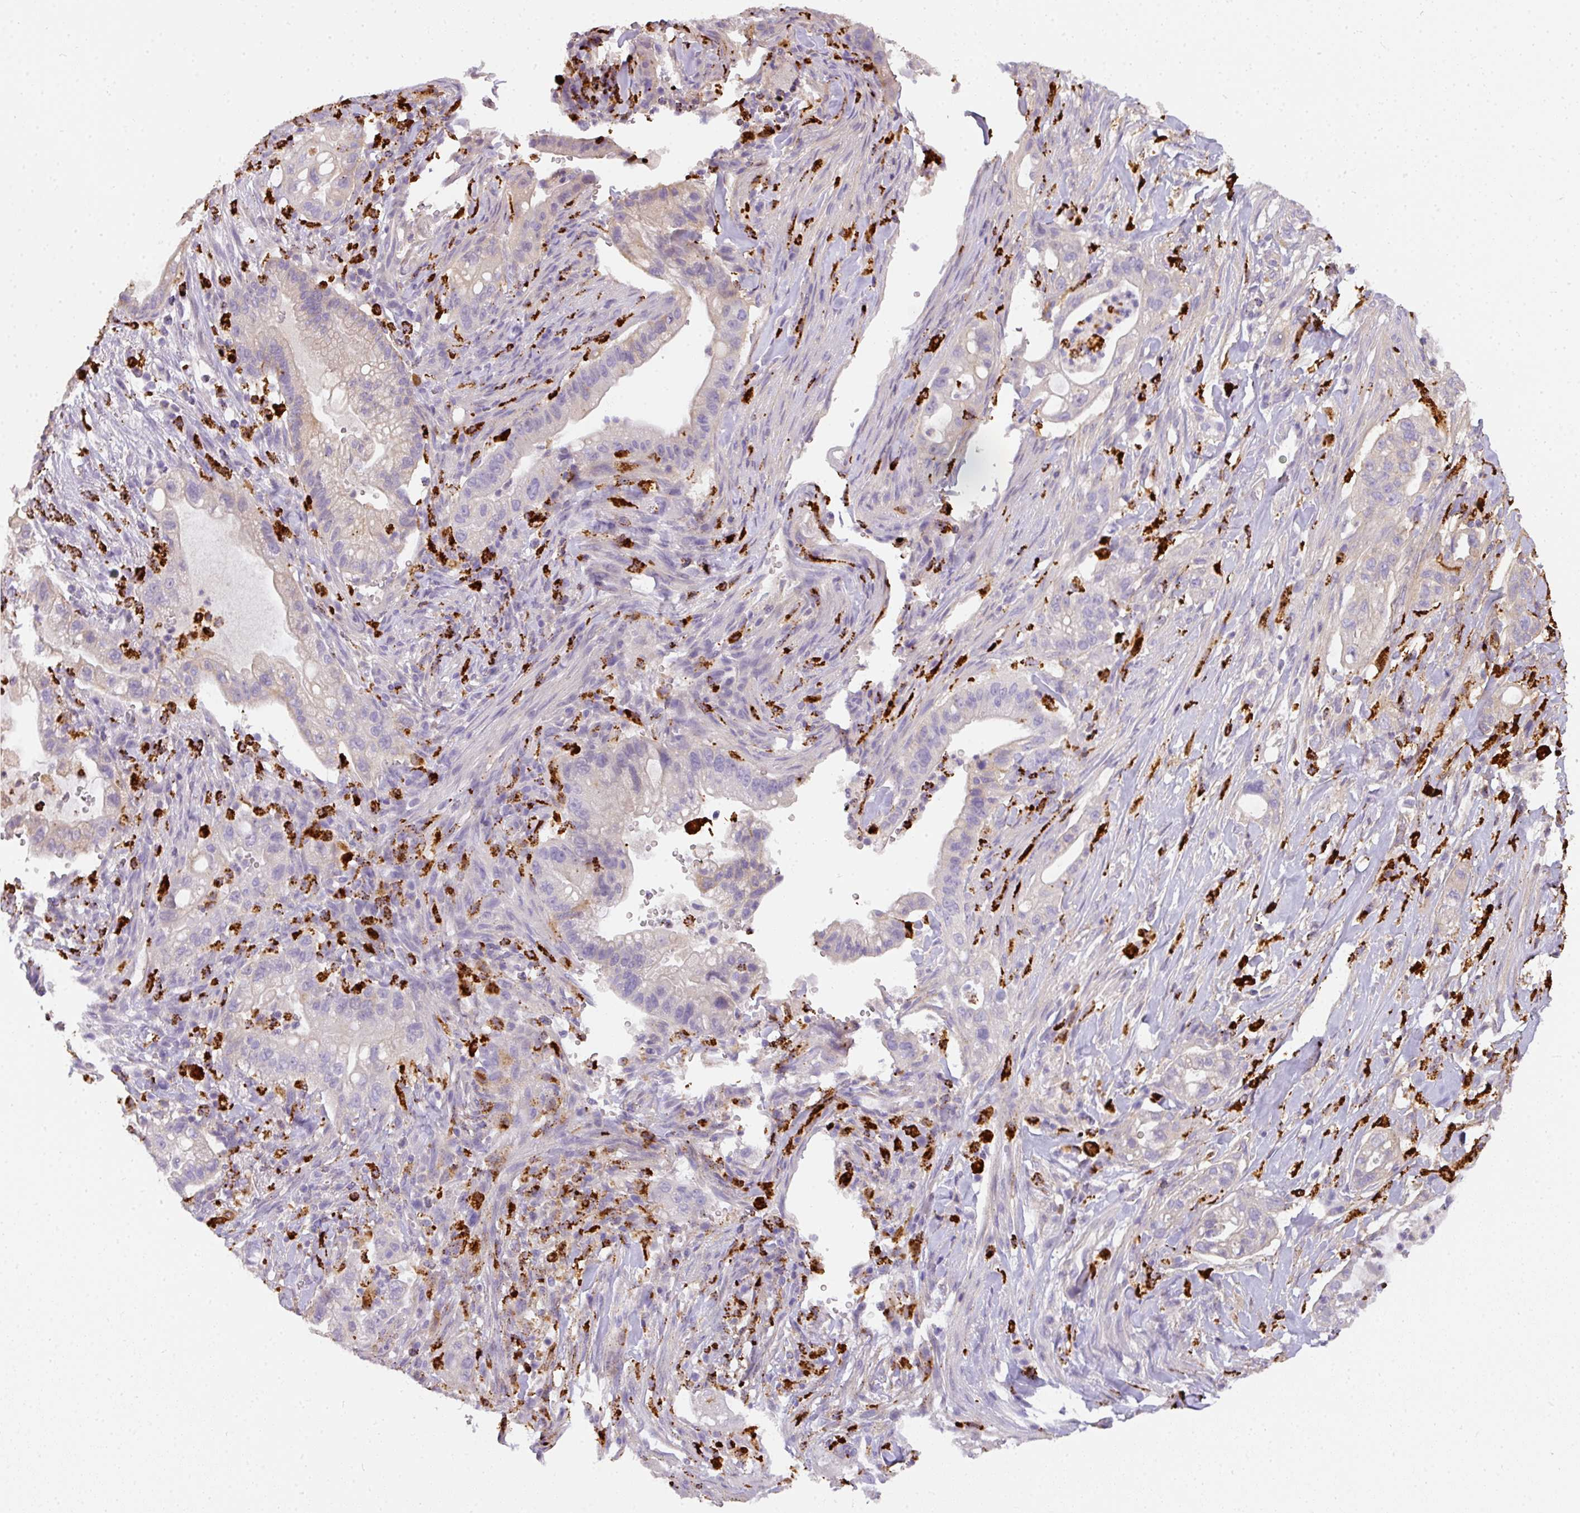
{"staining": {"intensity": "weak", "quantity": "<25%", "location": "cytoplasmic/membranous"}, "tissue": "pancreatic cancer", "cell_type": "Tumor cells", "image_type": "cancer", "snomed": [{"axis": "morphology", "description": "Adenocarcinoma, NOS"}, {"axis": "topography", "description": "Pancreas"}], "caption": "Image shows no significant protein positivity in tumor cells of pancreatic adenocarcinoma.", "gene": "MMACHC", "patient": {"sex": "male", "age": 44}}